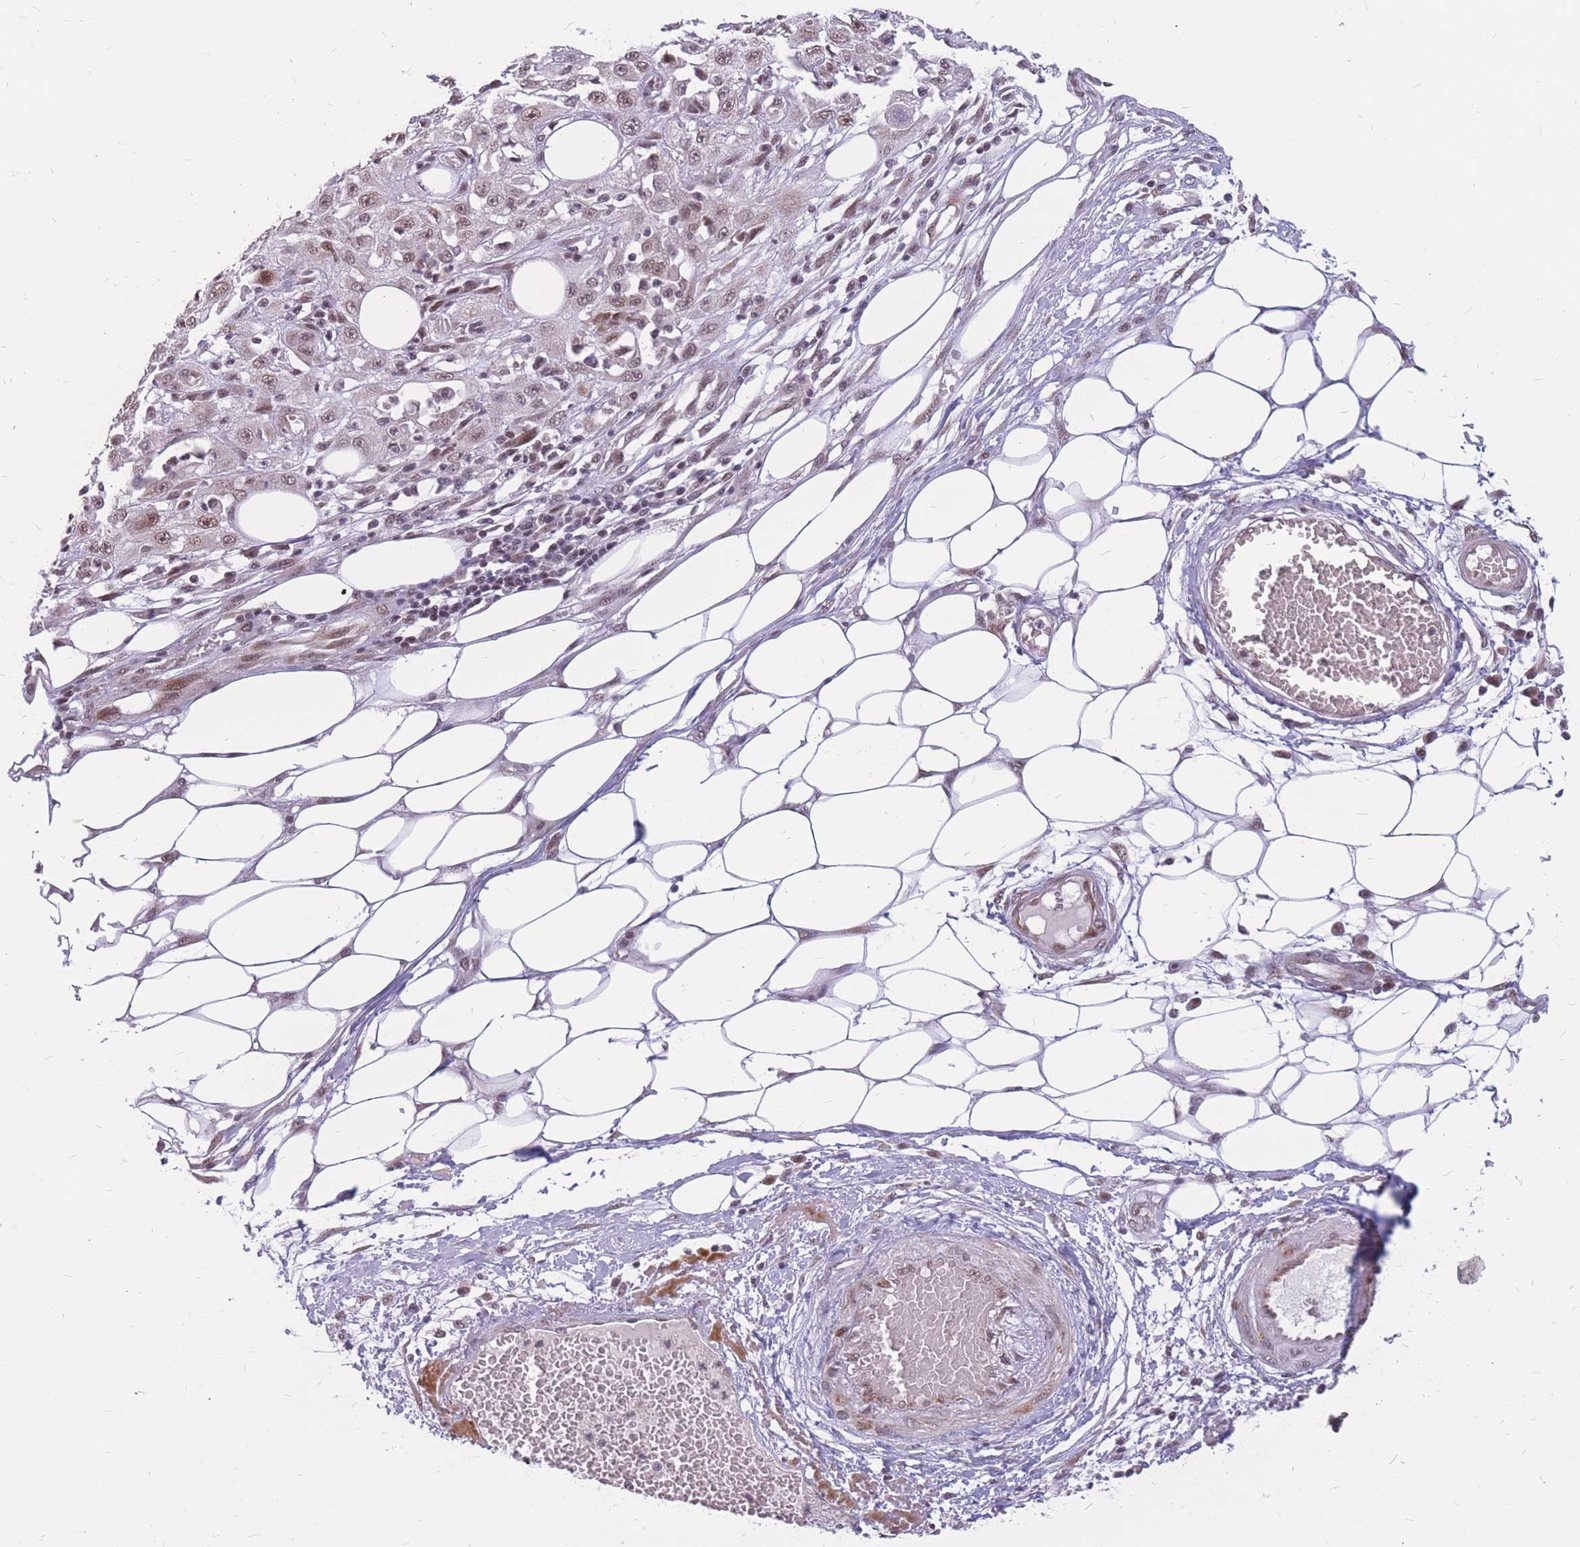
{"staining": {"intensity": "weak", "quantity": ">75%", "location": "nuclear"}, "tissue": "skin cancer", "cell_type": "Tumor cells", "image_type": "cancer", "snomed": [{"axis": "morphology", "description": "Squamous cell carcinoma, NOS"}, {"axis": "morphology", "description": "Squamous cell carcinoma, metastatic, NOS"}, {"axis": "topography", "description": "Skin"}, {"axis": "topography", "description": "Lymph node"}], "caption": "Protein expression analysis of skin cancer (metastatic squamous cell carcinoma) reveals weak nuclear staining in about >75% of tumor cells.", "gene": "ADD2", "patient": {"sex": "male", "age": 75}}